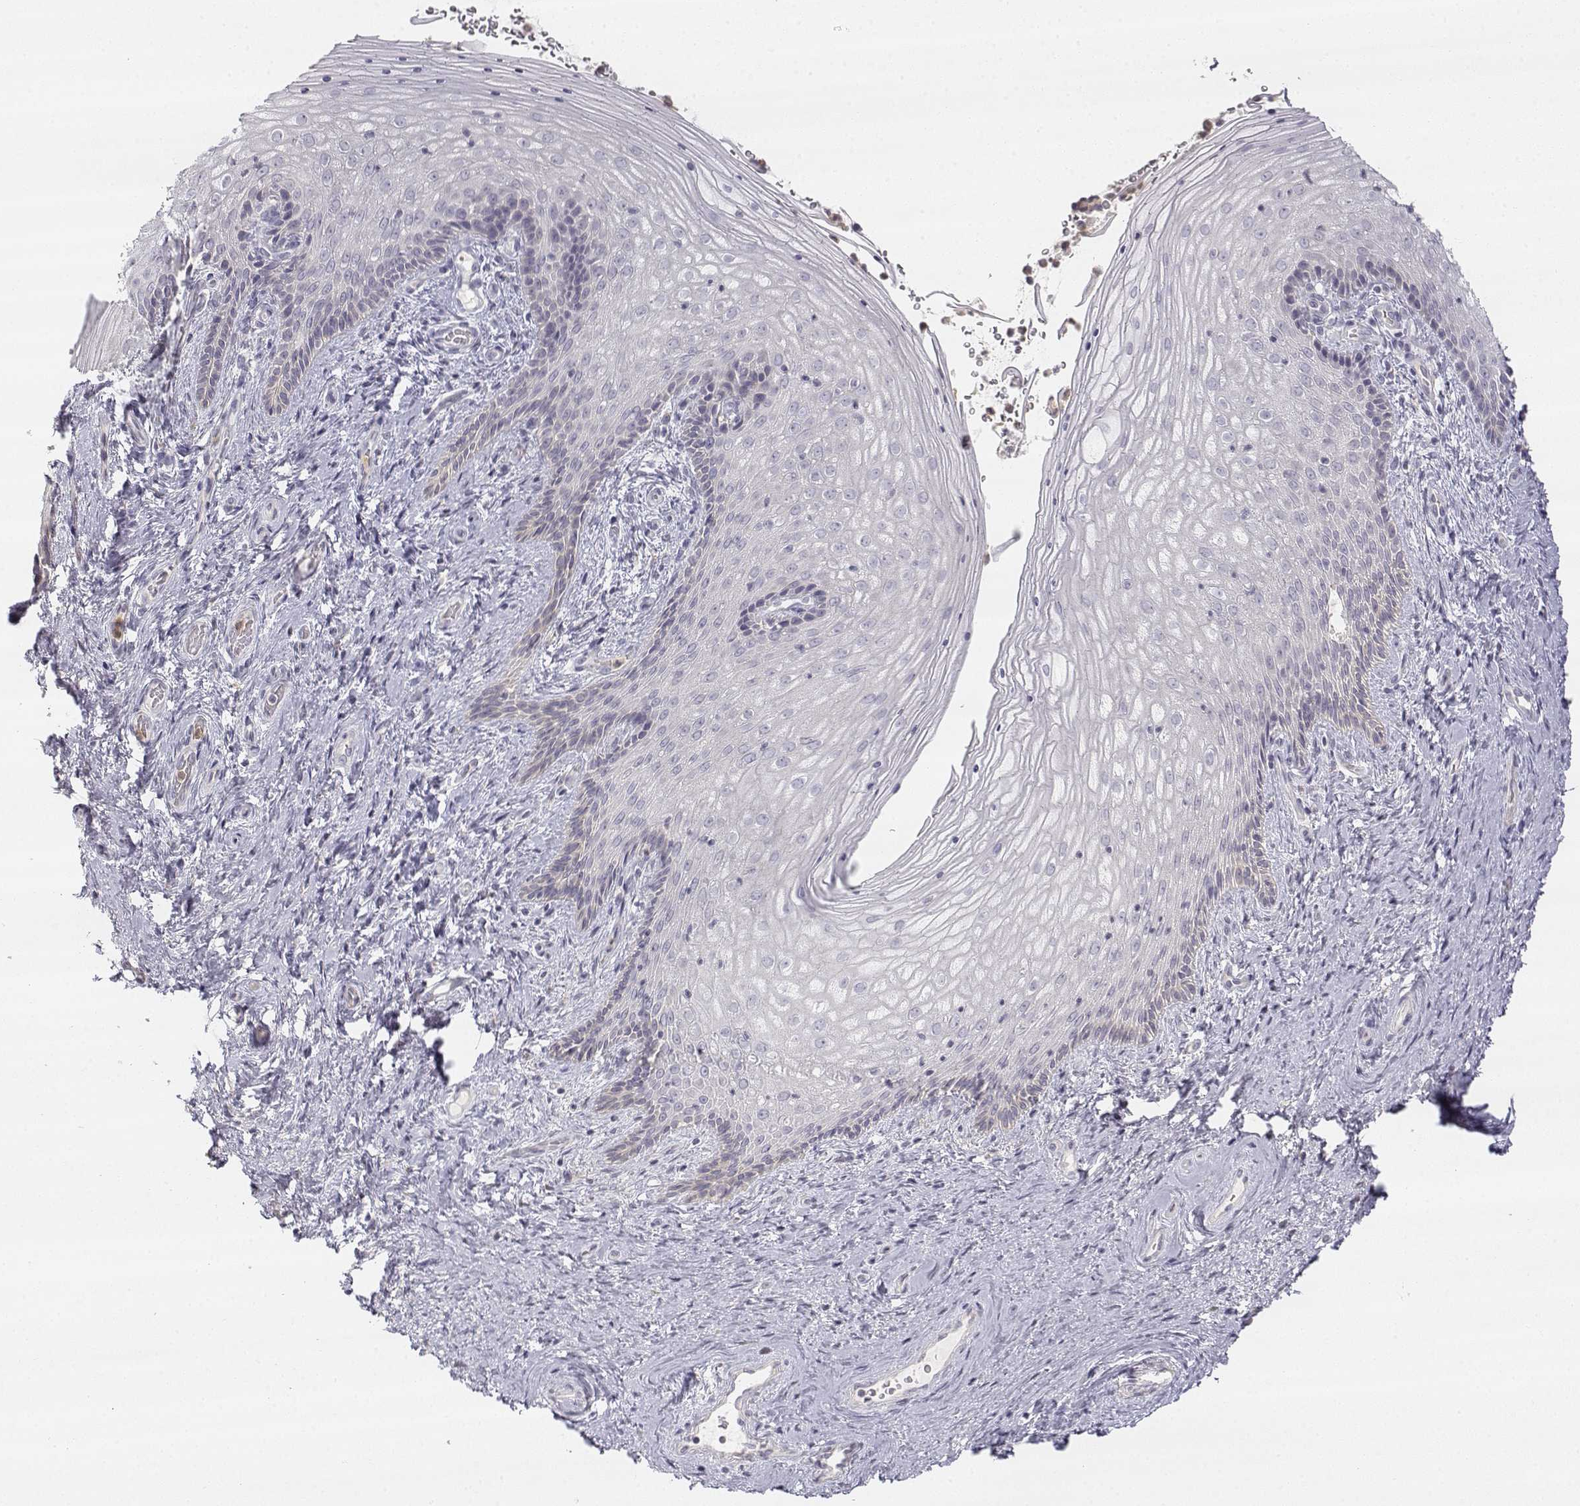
{"staining": {"intensity": "negative", "quantity": "none", "location": "none"}, "tissue": "vagina", "cell_type": "Squamous epithelial cells", "image_type": "normal", "snomed": [{"axis": "morphology", "description": "Normal tissue, NOS"}, {"axis": "topography", "description": "Vagina"}], "caption": "This micrograph is of unremarkable vagina stained with immunohistochemistry (IHC) to label a protein in brown with the nuclei are counter-stained blue. There is no staining in squamous epithelial cells. Brightfield microscopy of IHC stained with DAB (brown) and hematoxylin (blue), captured at high magnification.", "gene": "GLIPR1L2", "patient": {"sex": "female", "age": 45}}